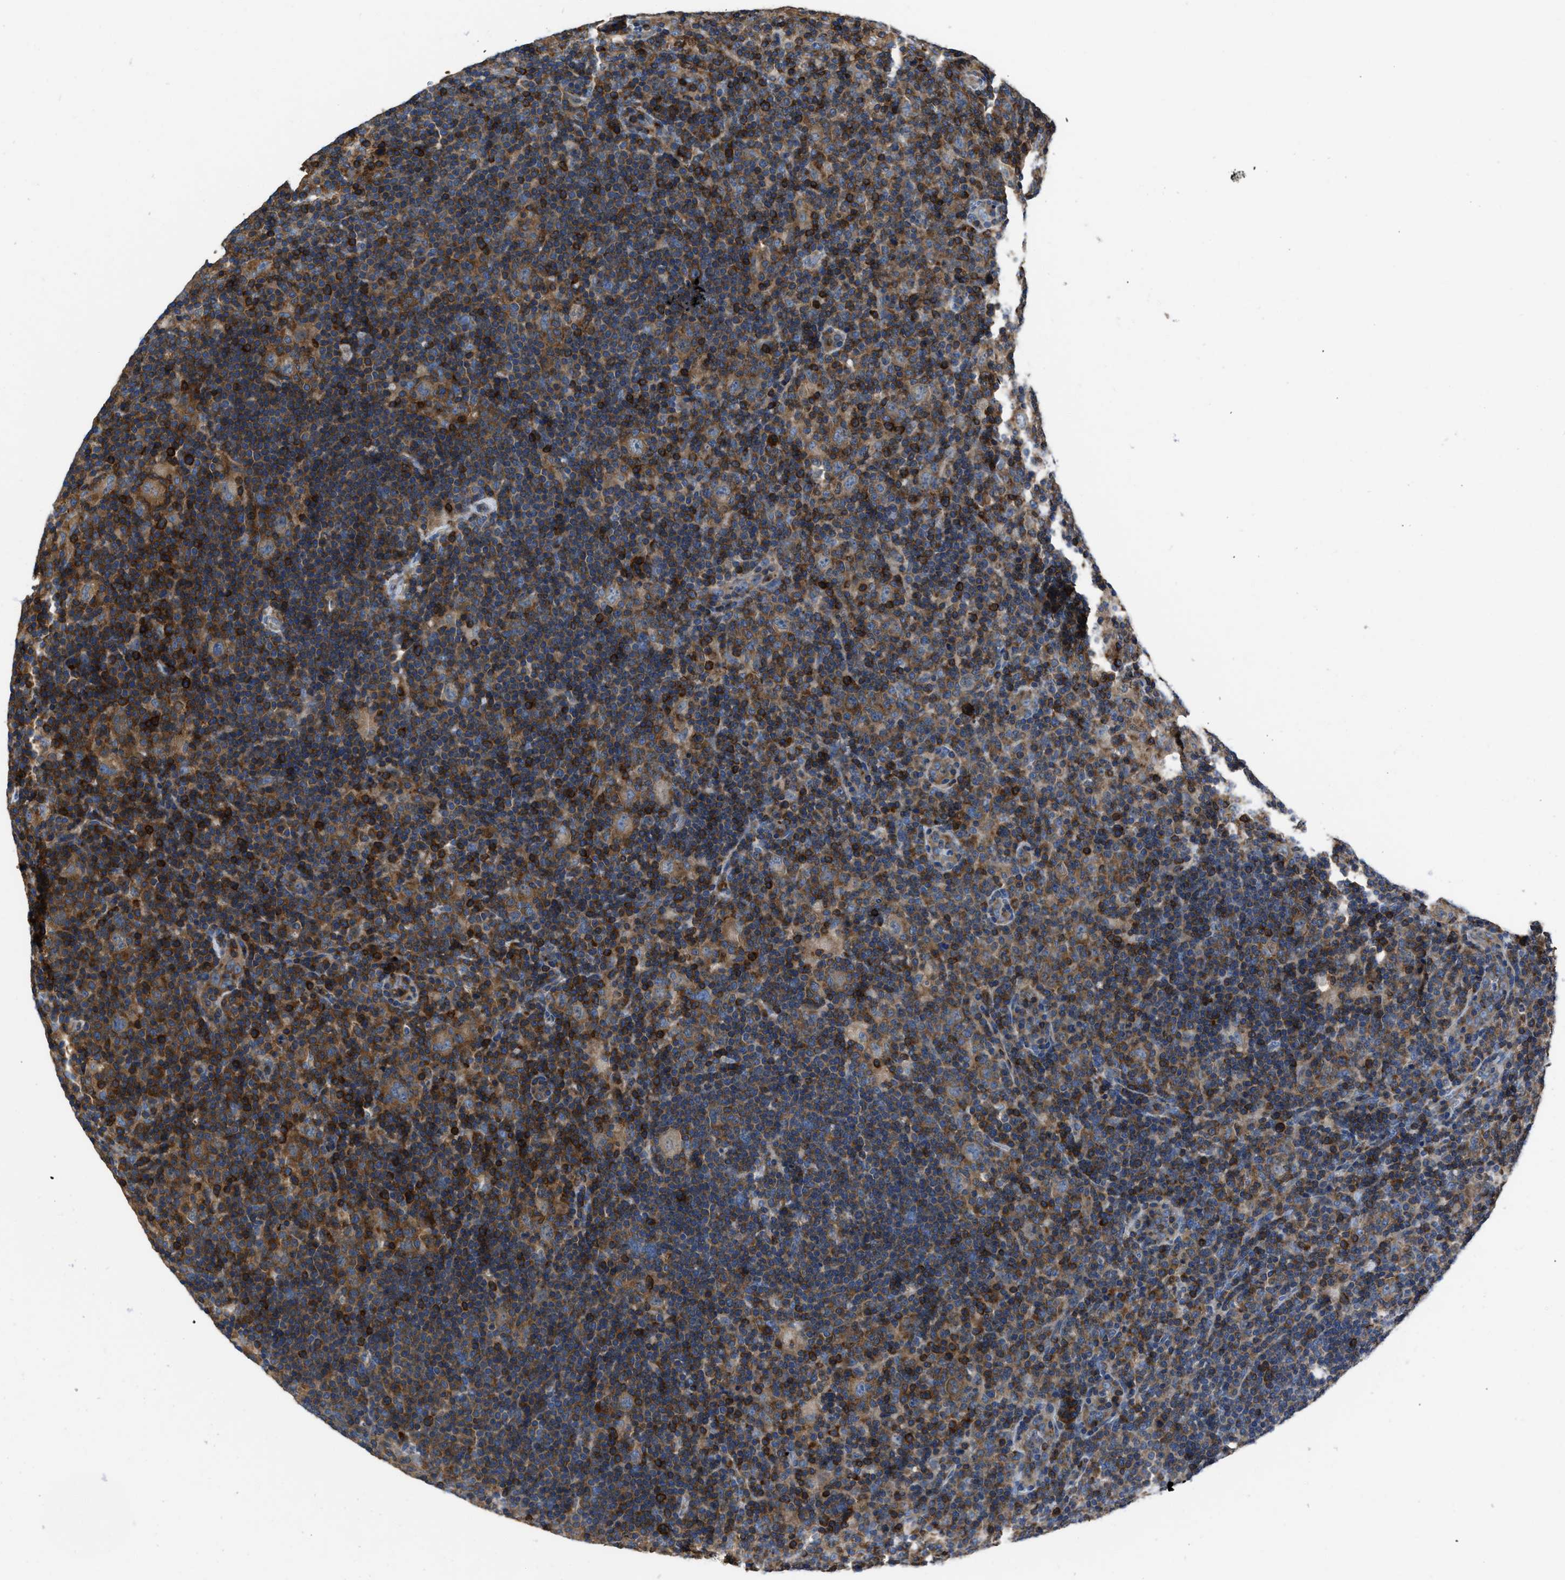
{"staining": {"intensity": "moderate", "quantity": "25%-75%", "location": "cytoplasmic/membranous"}, "tissue": "lymphoma", "cell_type": "Tumor cells", "image_type": "cancer", "snomed": [{"axis": "morphology", "description": "Hodgkin's disease, NOS"}, {"axis": "topography", "description": "Lymph node"}], "caption": "Immunohistochemical staining of human Hodgkin's disease displays medium levels of moderate cytoplasmic/membranous protein positivity in approximately 25%-75% of tumor cells.", "gene": "YARS1", "patient": {"sex": "female", "age": 57}}